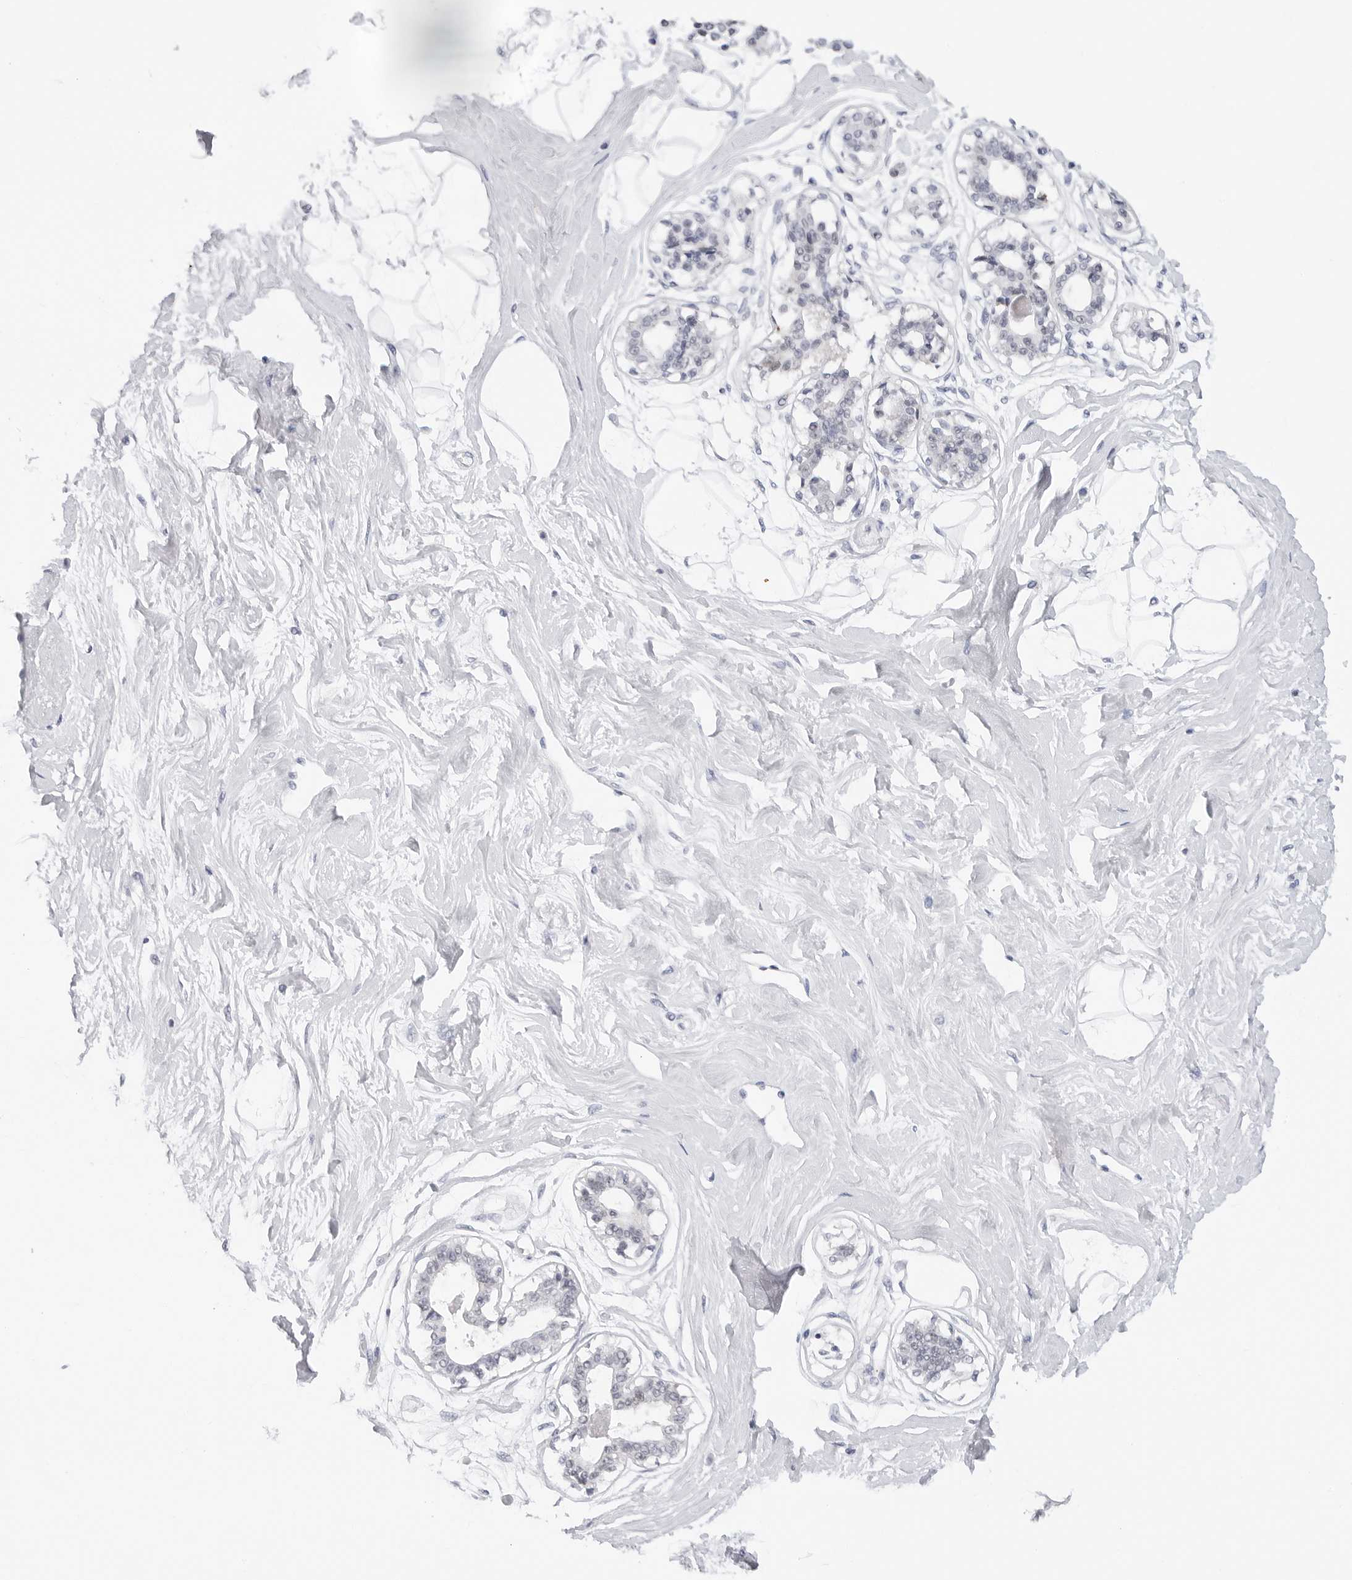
{"staining": {"intensity": "negative", "quantity": "none", "location": "none"}, "tissue": "breast", "cell_type": "Adipocytes", "image_type": "normal", "snomed": [{"axis": "morphology", "description": "Normal tissue, NOS"}, {"axis": "topography", "description": "Breast"}], "caption": "Immunohistochemistry (IHC) of unremarkable human breast demonstrates no staining in adipocytes. (Immunohistochemistry, brightfield microscopy, high magnification).", "gene": "MAP2K5", "patient": {"sex": "female", "age": 45}}